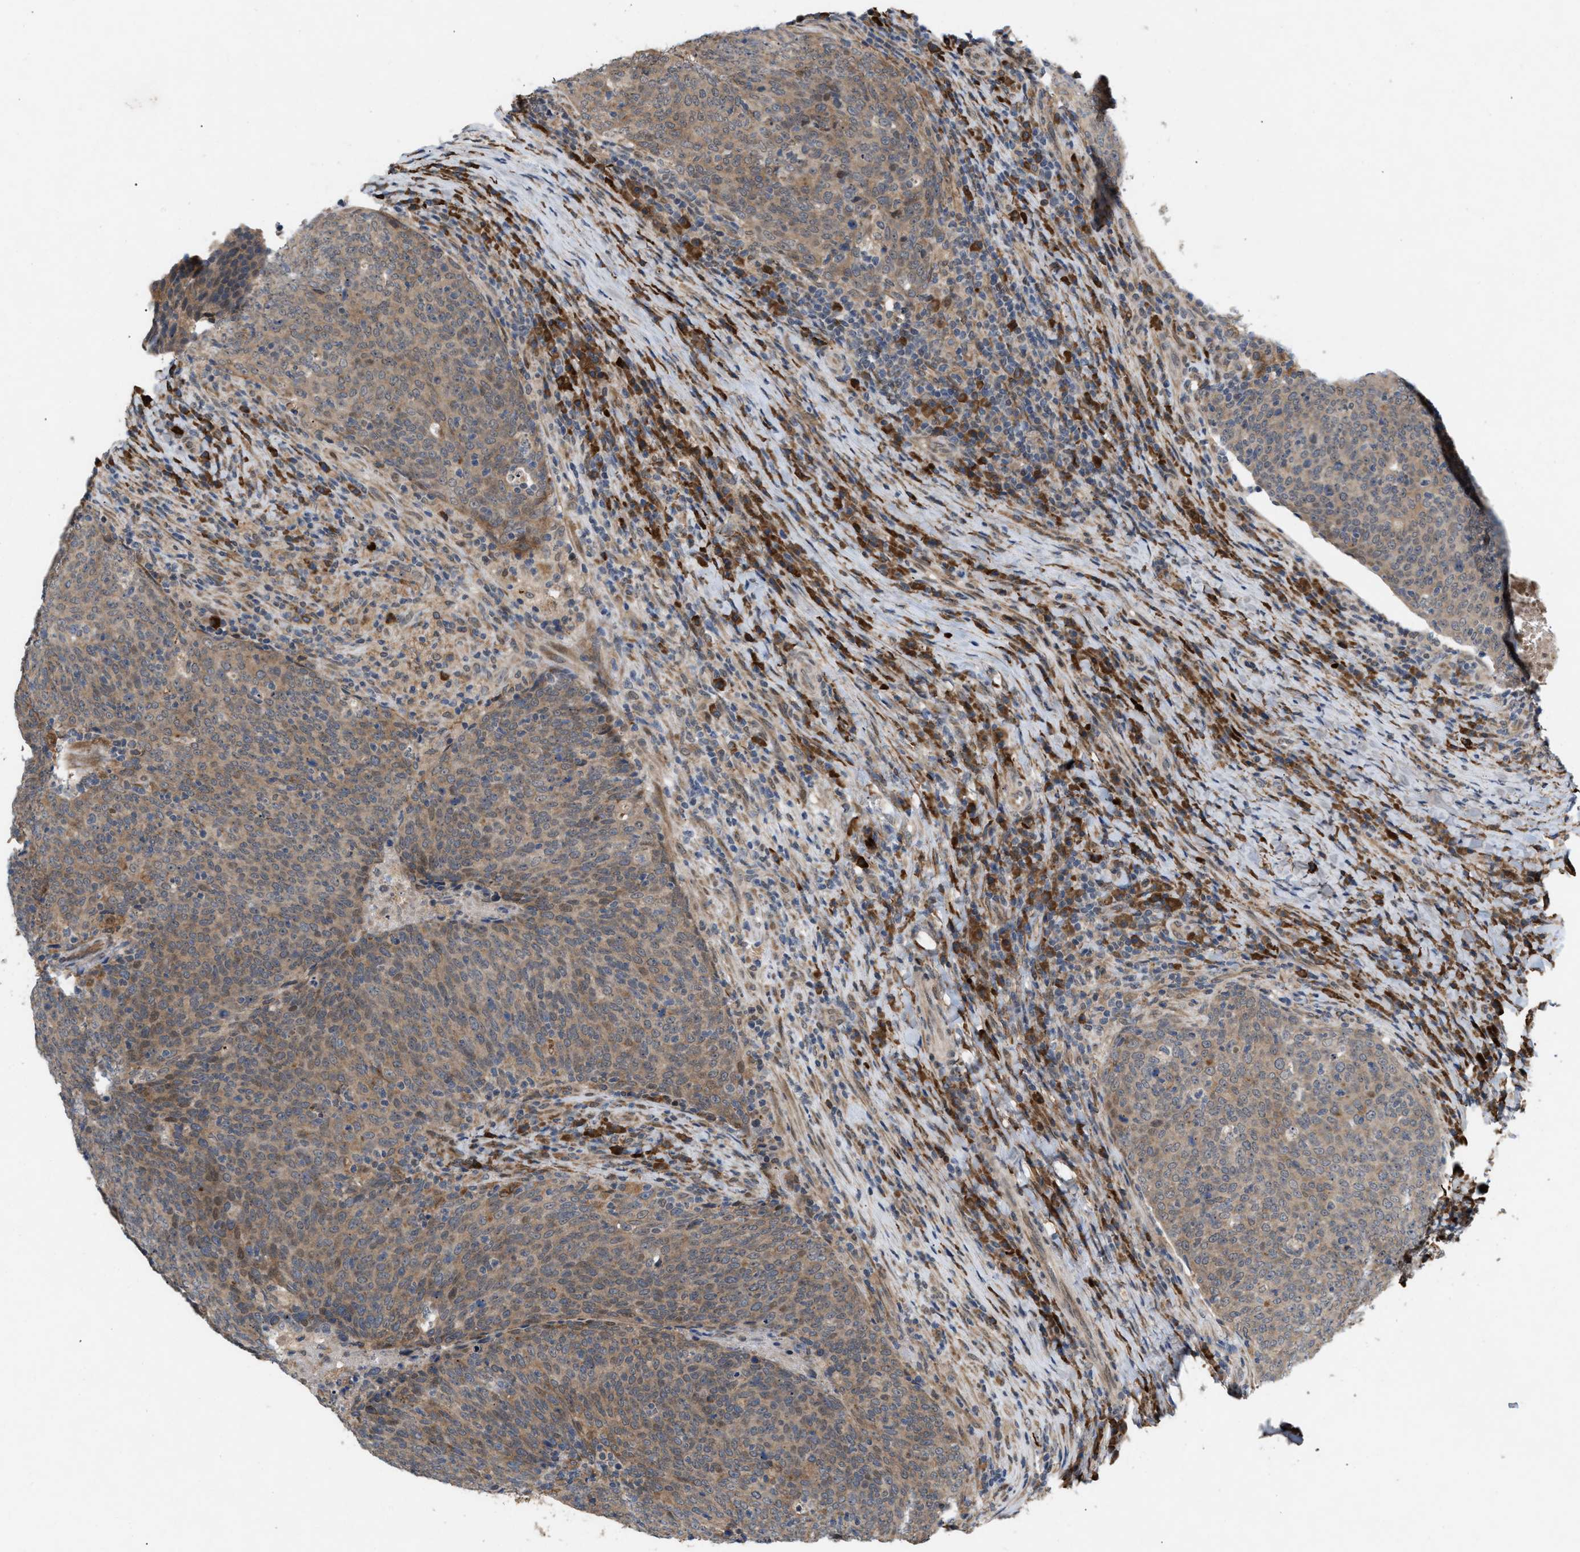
{"staining": {"intensity": "moderate", "quantity": ">75%", "location": "cytoplasmic/membranous"}, "tissue": "head and neck cancer", "cell_type": "Tumor cells", "image_type": "cancer", "snomed": [{"axis": "morphology", "description": "Squamous cell carcinoma, NOS"}, {"axis": "morphology", "description": "Squamous cell carcinoma, metastatic, NOS"}, {"axis": "topography", "description": "Lymph node"}, {"axis": "topography", "description": "Head-Neck"}], "caption": "Moderate cytoplasmic/membranous positivity is present in about >75% of tumor cells in head and neck cancer (squamous cell carcinoma). (IHC, brightfield microscopy, high magnification).", "gene": "MFSD6", "patient": {"sex": "male", "age": 62}}